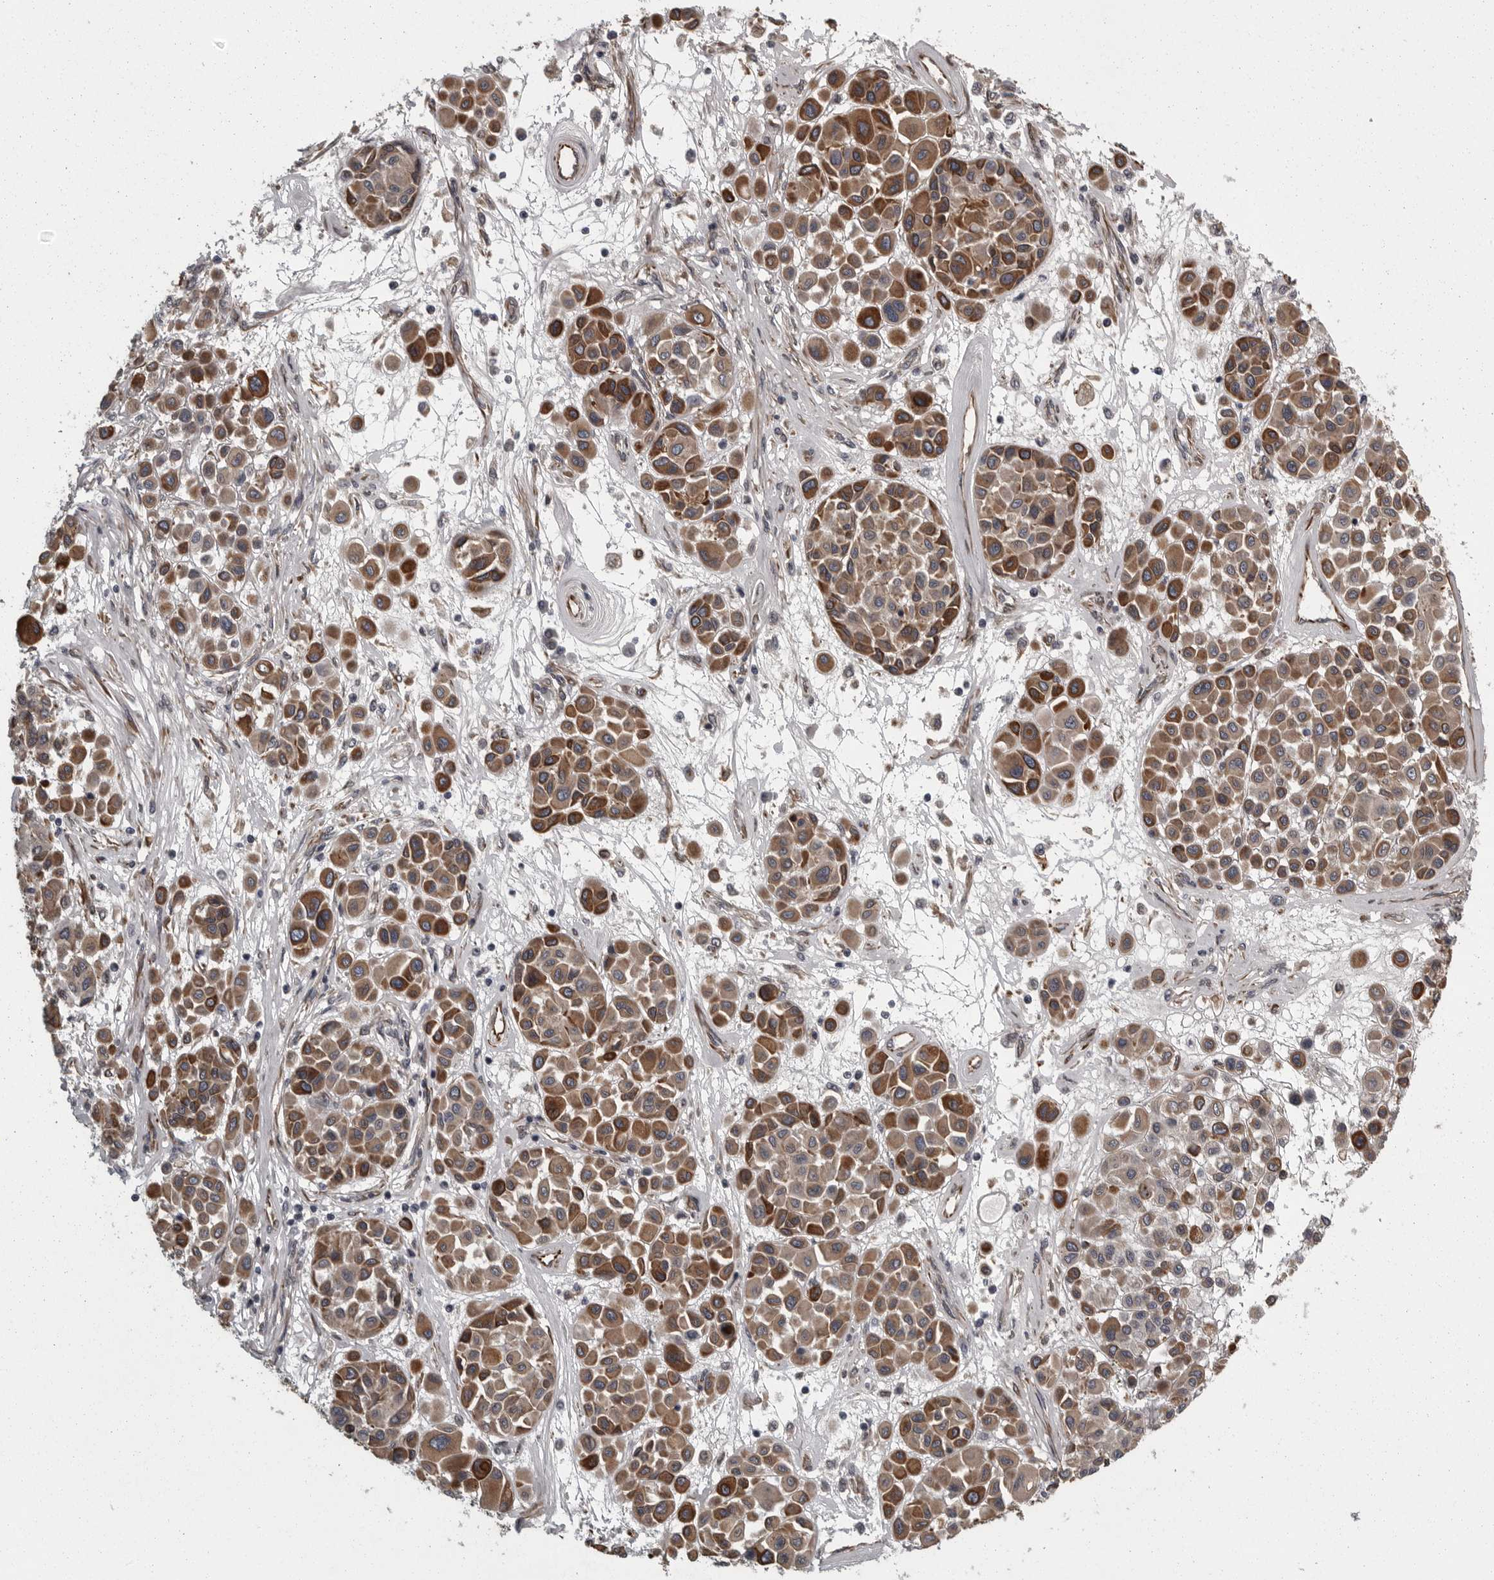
{"staining": {"intensity": "moderate", "quantity": ">75%", "location": "cytoplasmic/membranous"}, "tissue": "melanoma", "cell_type": "Tumor cells", "image_type": "cancer", "snomed": [{"axis": "morphology", "description": "Malignant melanoma, Metastatic site"}, {"axis": "topography", "description": "Soft tissue"}], "caption": "There is medium levels of moderate cytoplasmic/membranous staining in tumor cells of melanoma, as demonstrated by immunohistochemical staining (brown color).", "gene": "FAAP100", "patient": {"sex": "male", "age": 41}}